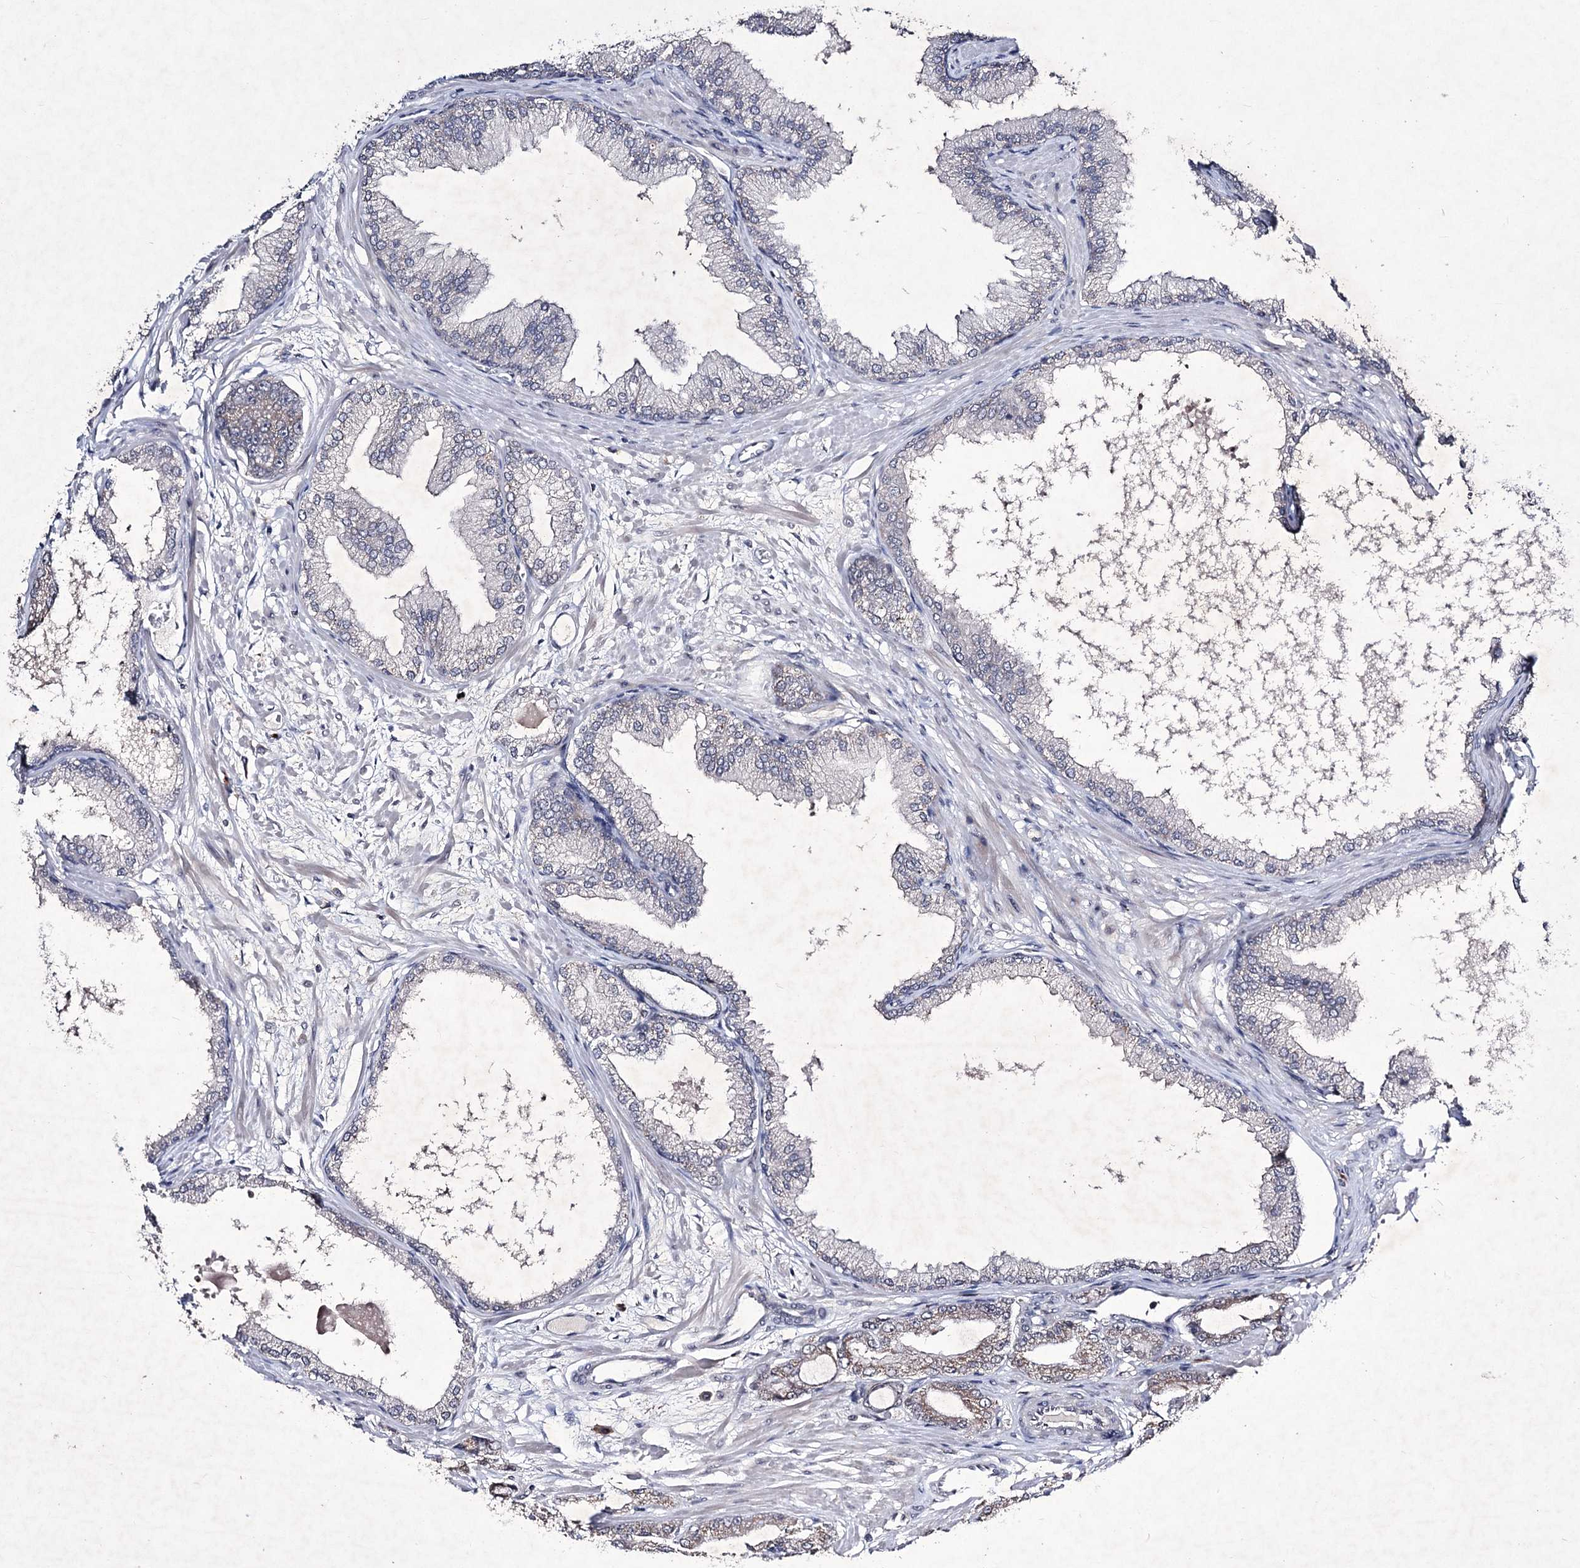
{"staining": {"intensity": "weak", "quantity": "25%-75%", "location": "cytoplasmic/membranous"}, "tissue": "prostate cancer", "cell_type": "Tumor cells", "image_type": "cancer", "snomed": [{"axis": "morphology", "description": "Adenocarcinoma, Low grade"}, {"axis": "topography", "description": "Prostate"}], "caption": "Adenocarcinoma (low-grade) (prostate) stained with IHC exhibits weak cytoplasmic/membranous expression in approximately 25%-75% of tumor cells.", "gene": "VGLL4", "patient": {"sex": "male", "age": 63}}